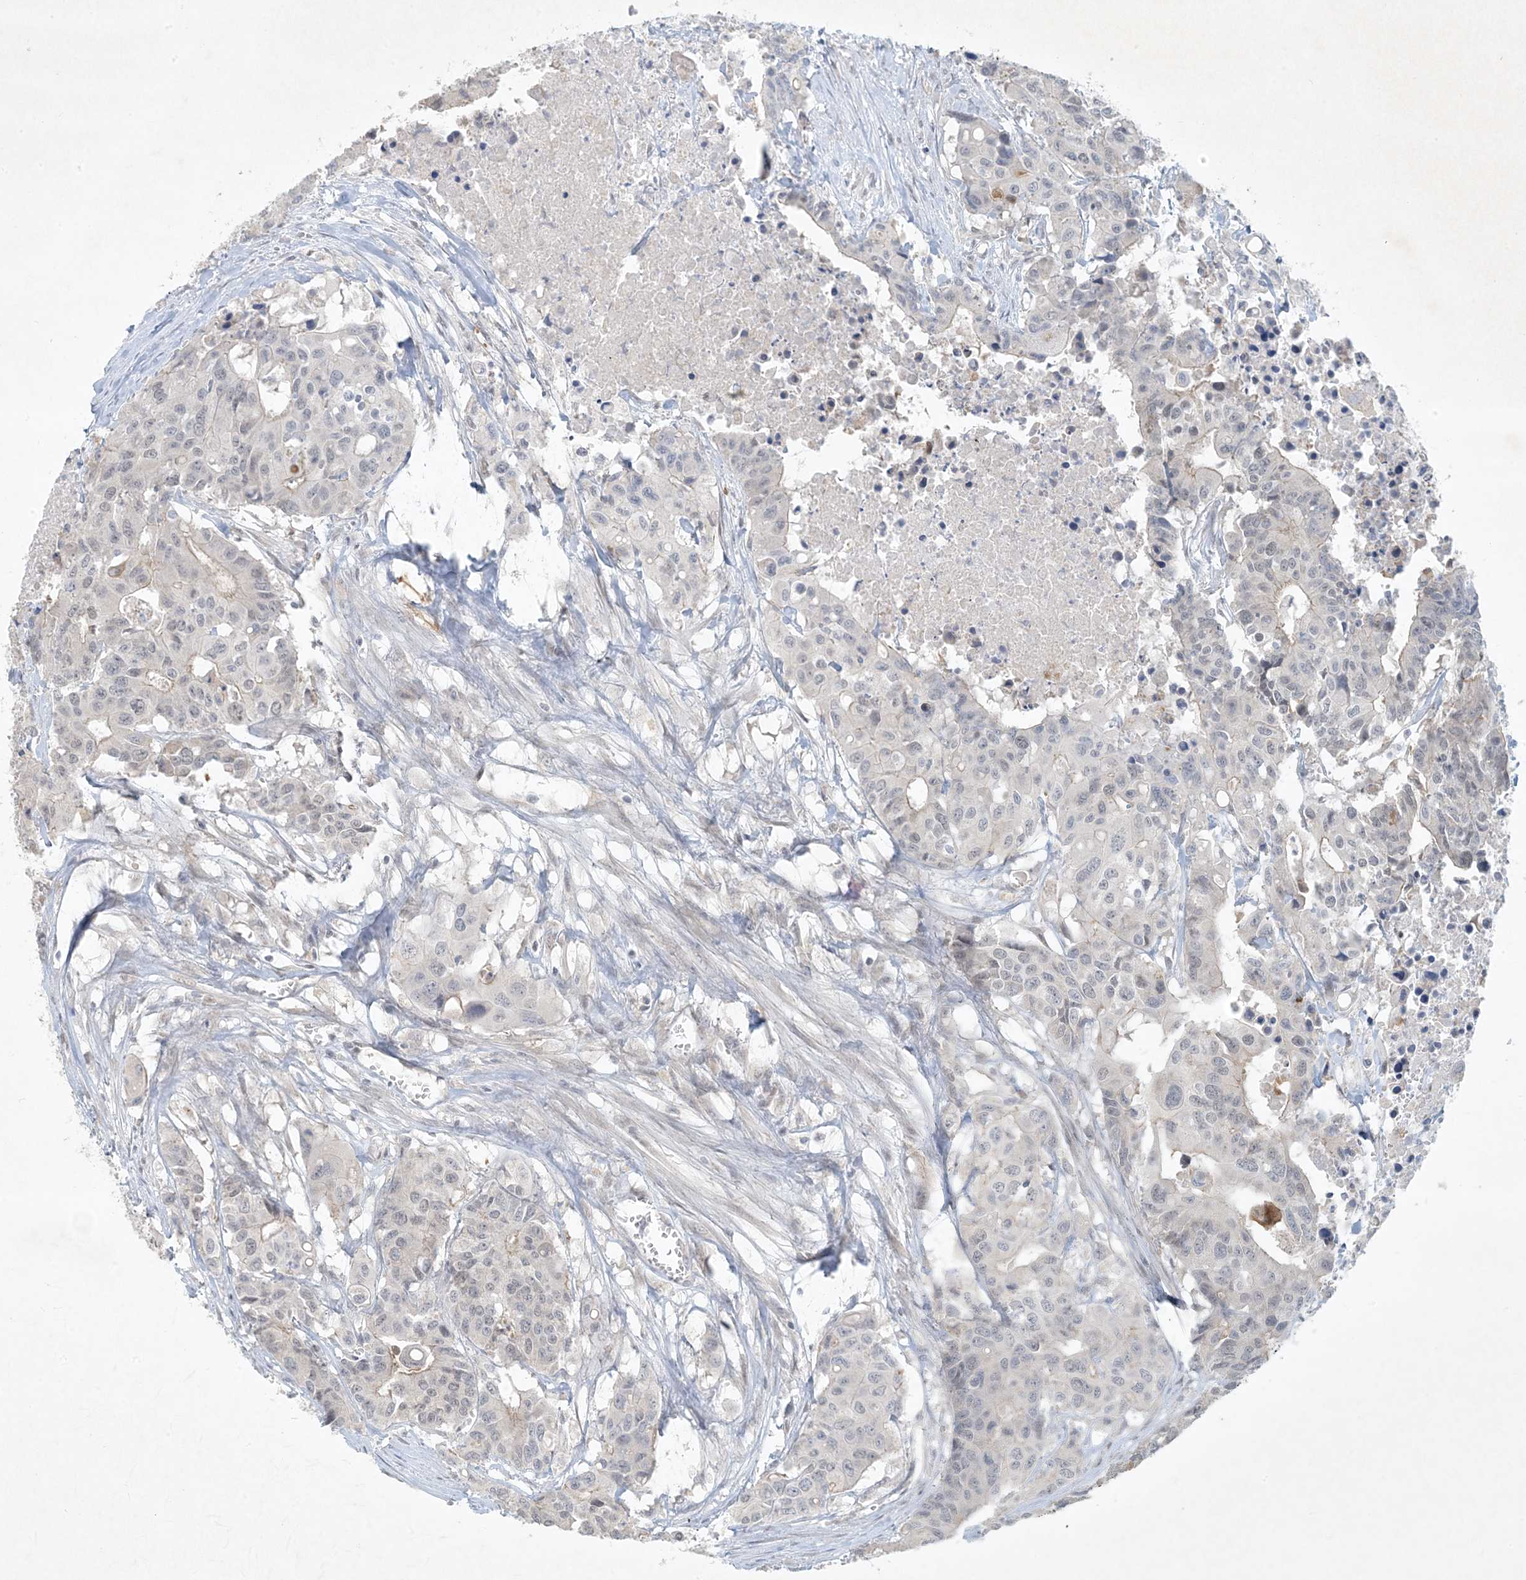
{"staining": {"intensity": "negative", "quantity": "none", "location": "none"}, "tissue": "colorectal cancer", "cell_type": "Tumor cells", "image_type": "cancer", "snomed": [{"axis": "morphology", "description": "Adenocarcinoma, NOS"}, {"axis": "topography", "description": "Colon"}], "caption": "Human adenocarcinoma (colorectal) stained for a protein using immunohistochemistry (IHC) demonstrates no expression in tumor cells.", "gene": "BCORL1", "patient": {"sex": "male", "age": 77}}